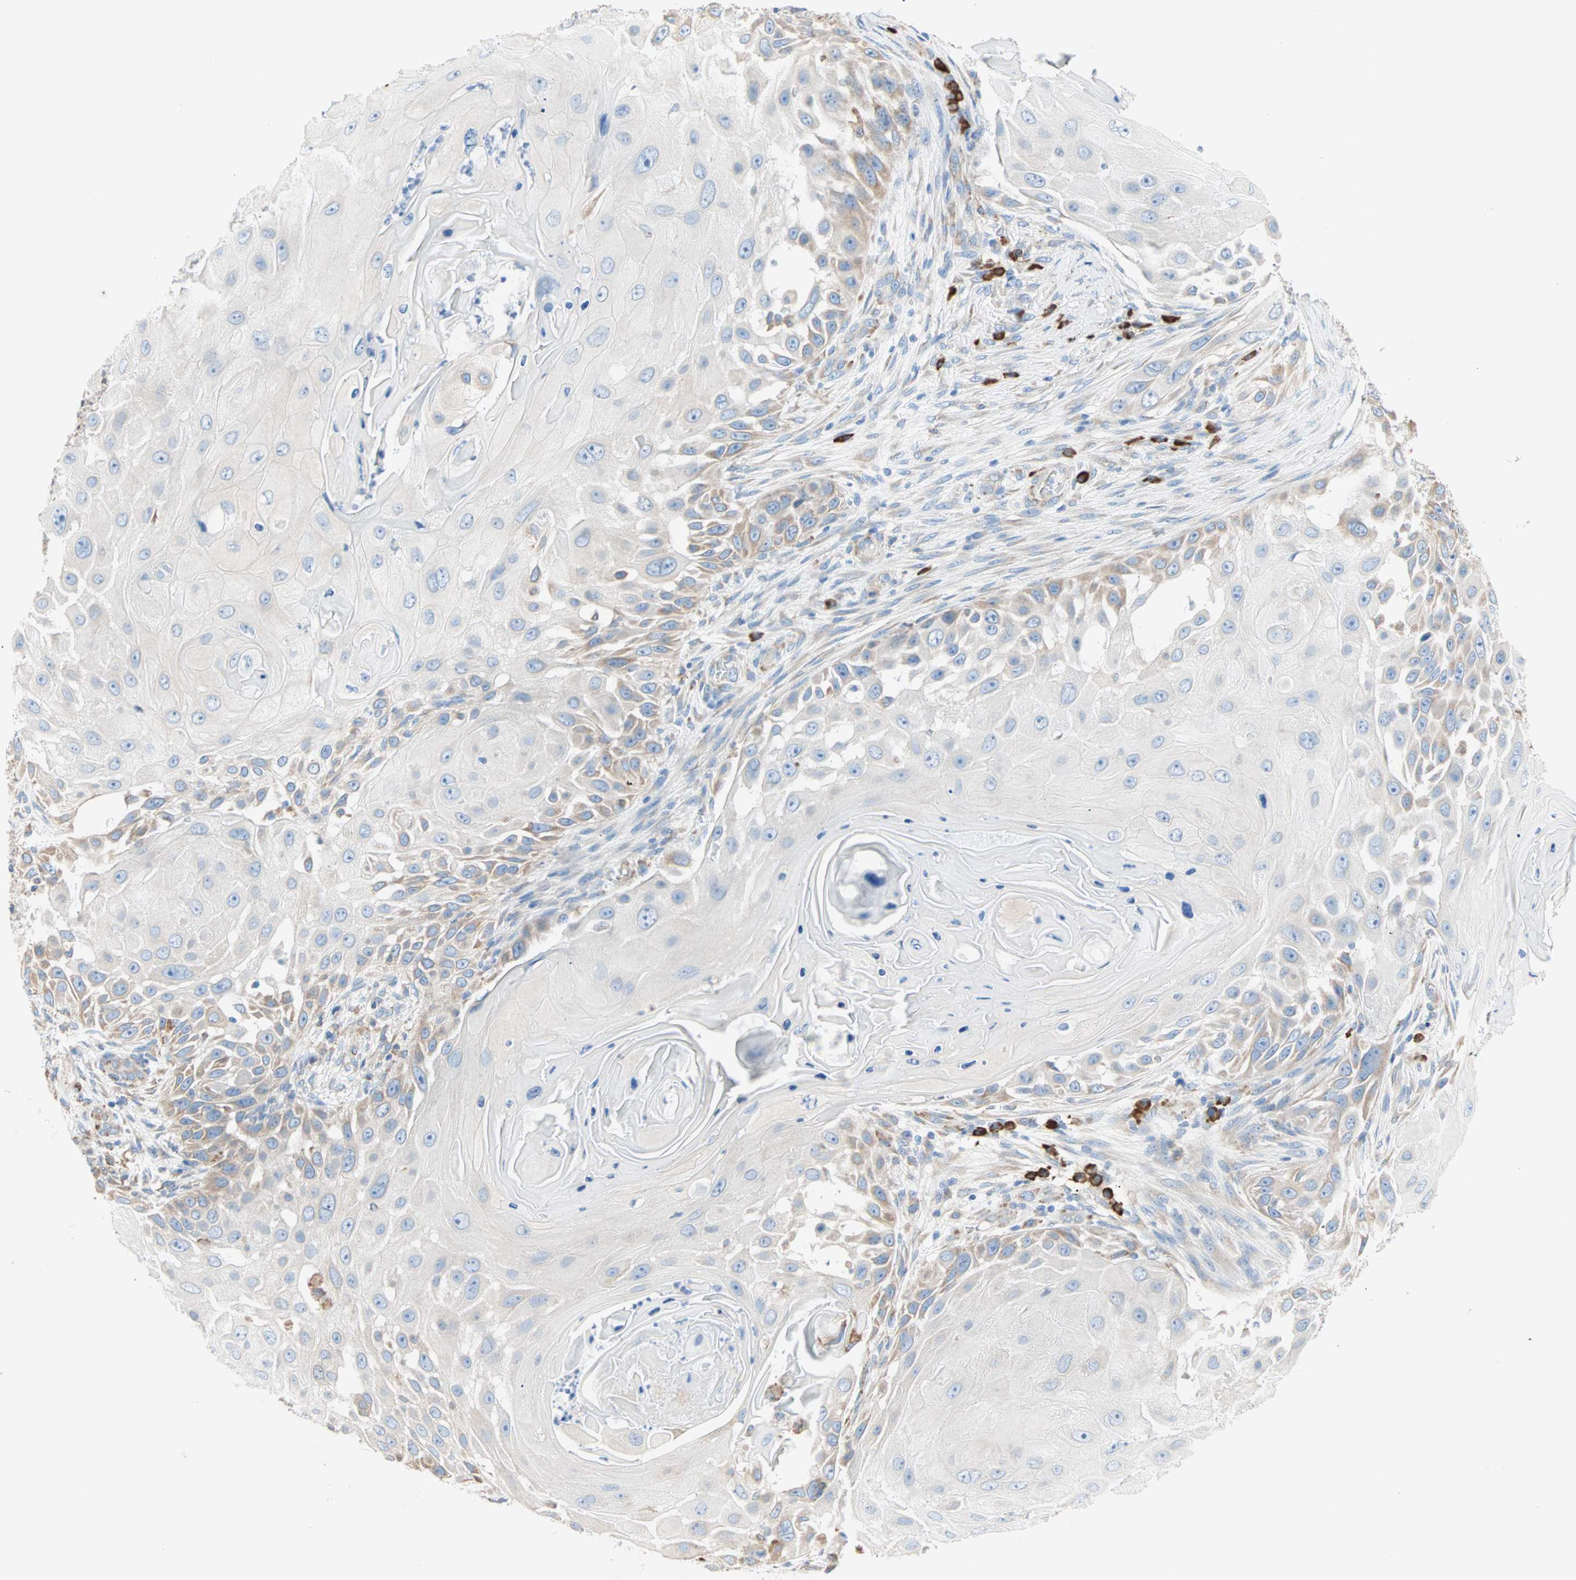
{"staining": {"intensity": "moderate", "quantity": "25%-75%", "location": "cytoplasmic/membranous"}, "tissue": "skin cancer", "cell_type": "Tumor cells", "image_type": "cancer", "snomed": [{"axis": "morphology", "description": "Squamous cell carcinoma, NOS"}, {"axis": "topography", "description": "Skin"}], "caption": "Skin cancer (squamous cell carcinoma) tissue shows moderate cytoplasmic/membranous staining in approximately 25%-75% of tumor cells", "gene": "PLCXD1", "patient": {"sex": "female", "age": 44}}